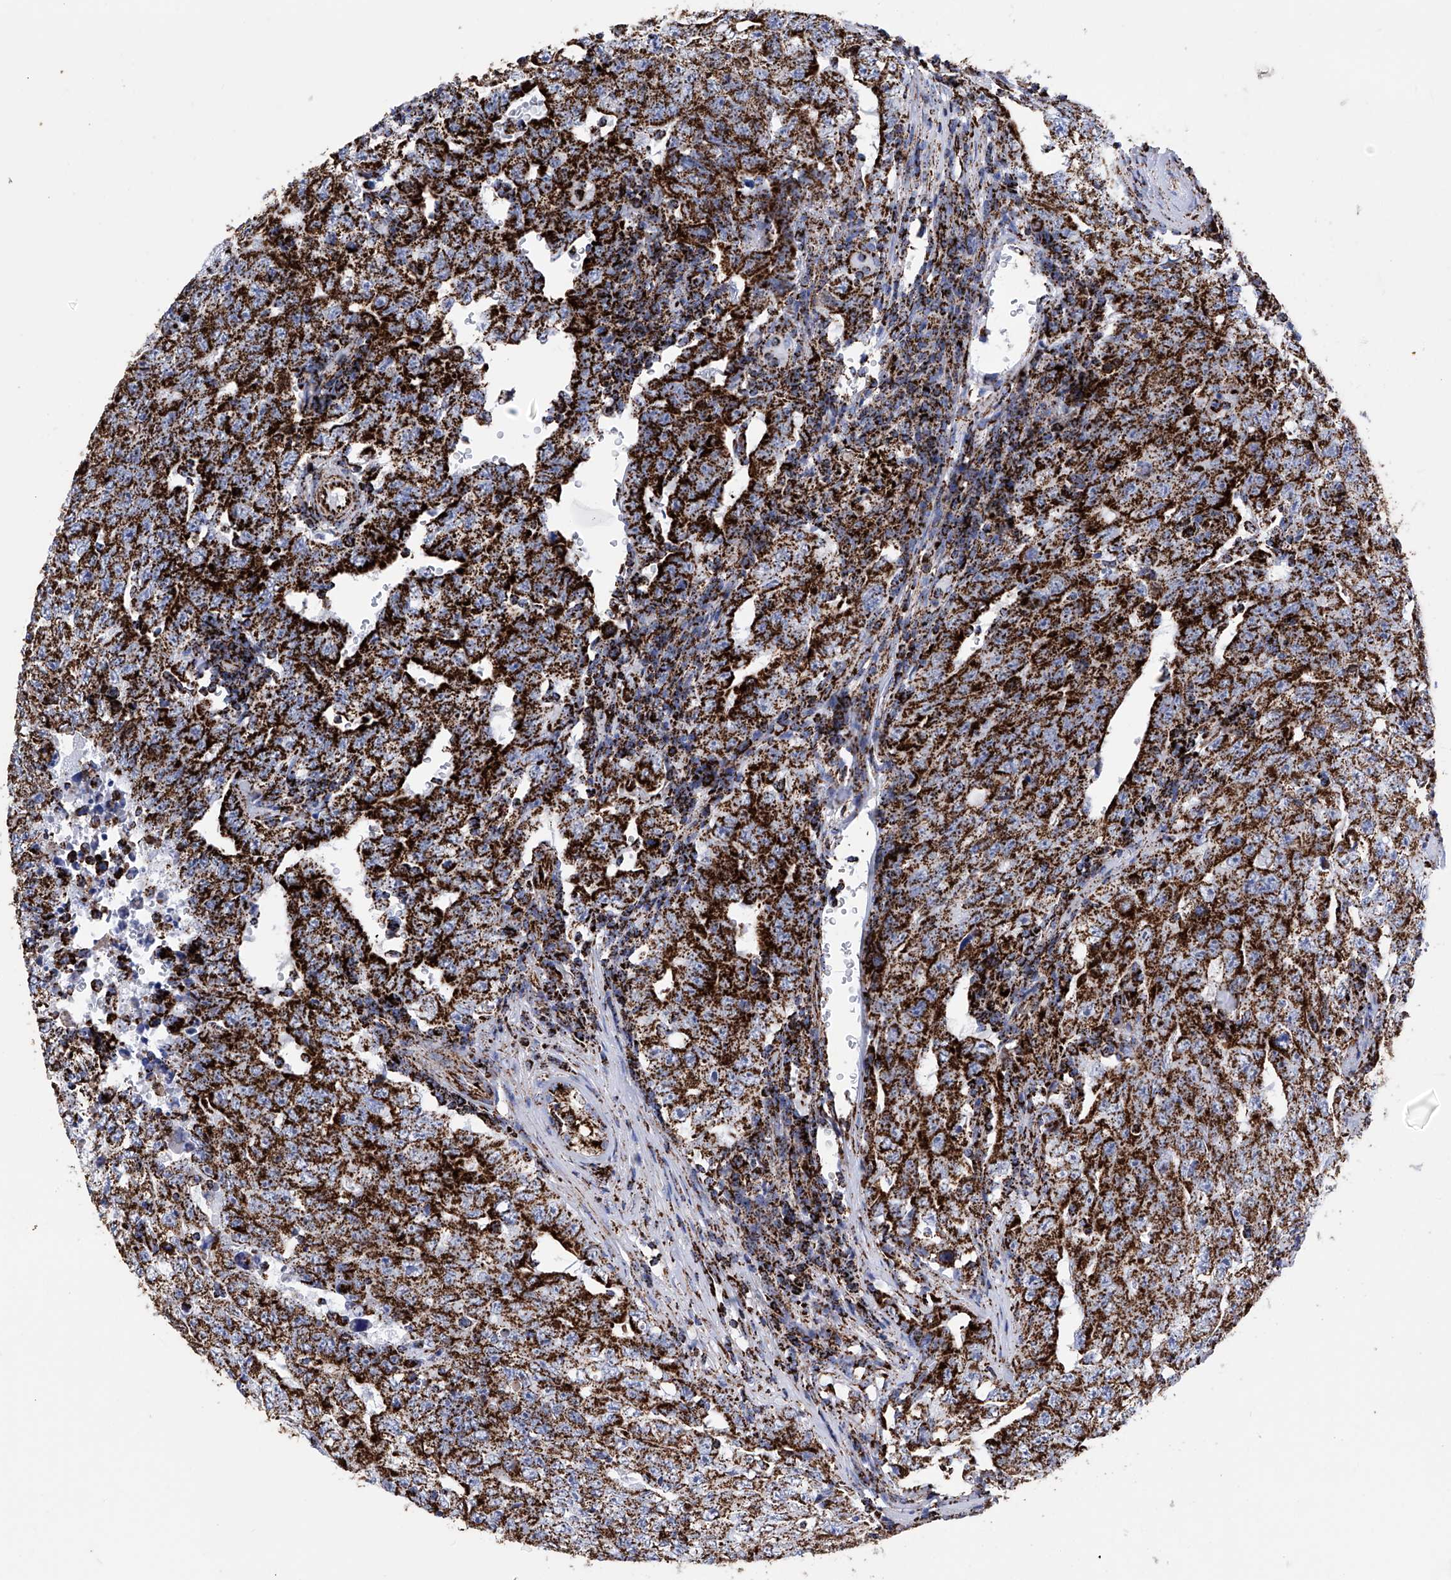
{"staining": {"intensity": "strong", "quantity": ">75%", "location": "cytoplasmic/membranous"}, "tissue": "testis cancer", "cell_type": "Tumor cells", "image_type": "cancer", "snomed": [{"axis": "morphology", "description": "Carcinoma, Embryonal, NOS"}, {"axis": "topography", "description": "Testis"}], "caption": "A brown stain highlights strong cytoplasmic/membranous expression of a protein in human testis embryonal carcinoma tumor cells.", "gene": "ATP5PF", "patient": {"sex": "male", "age": 26}}